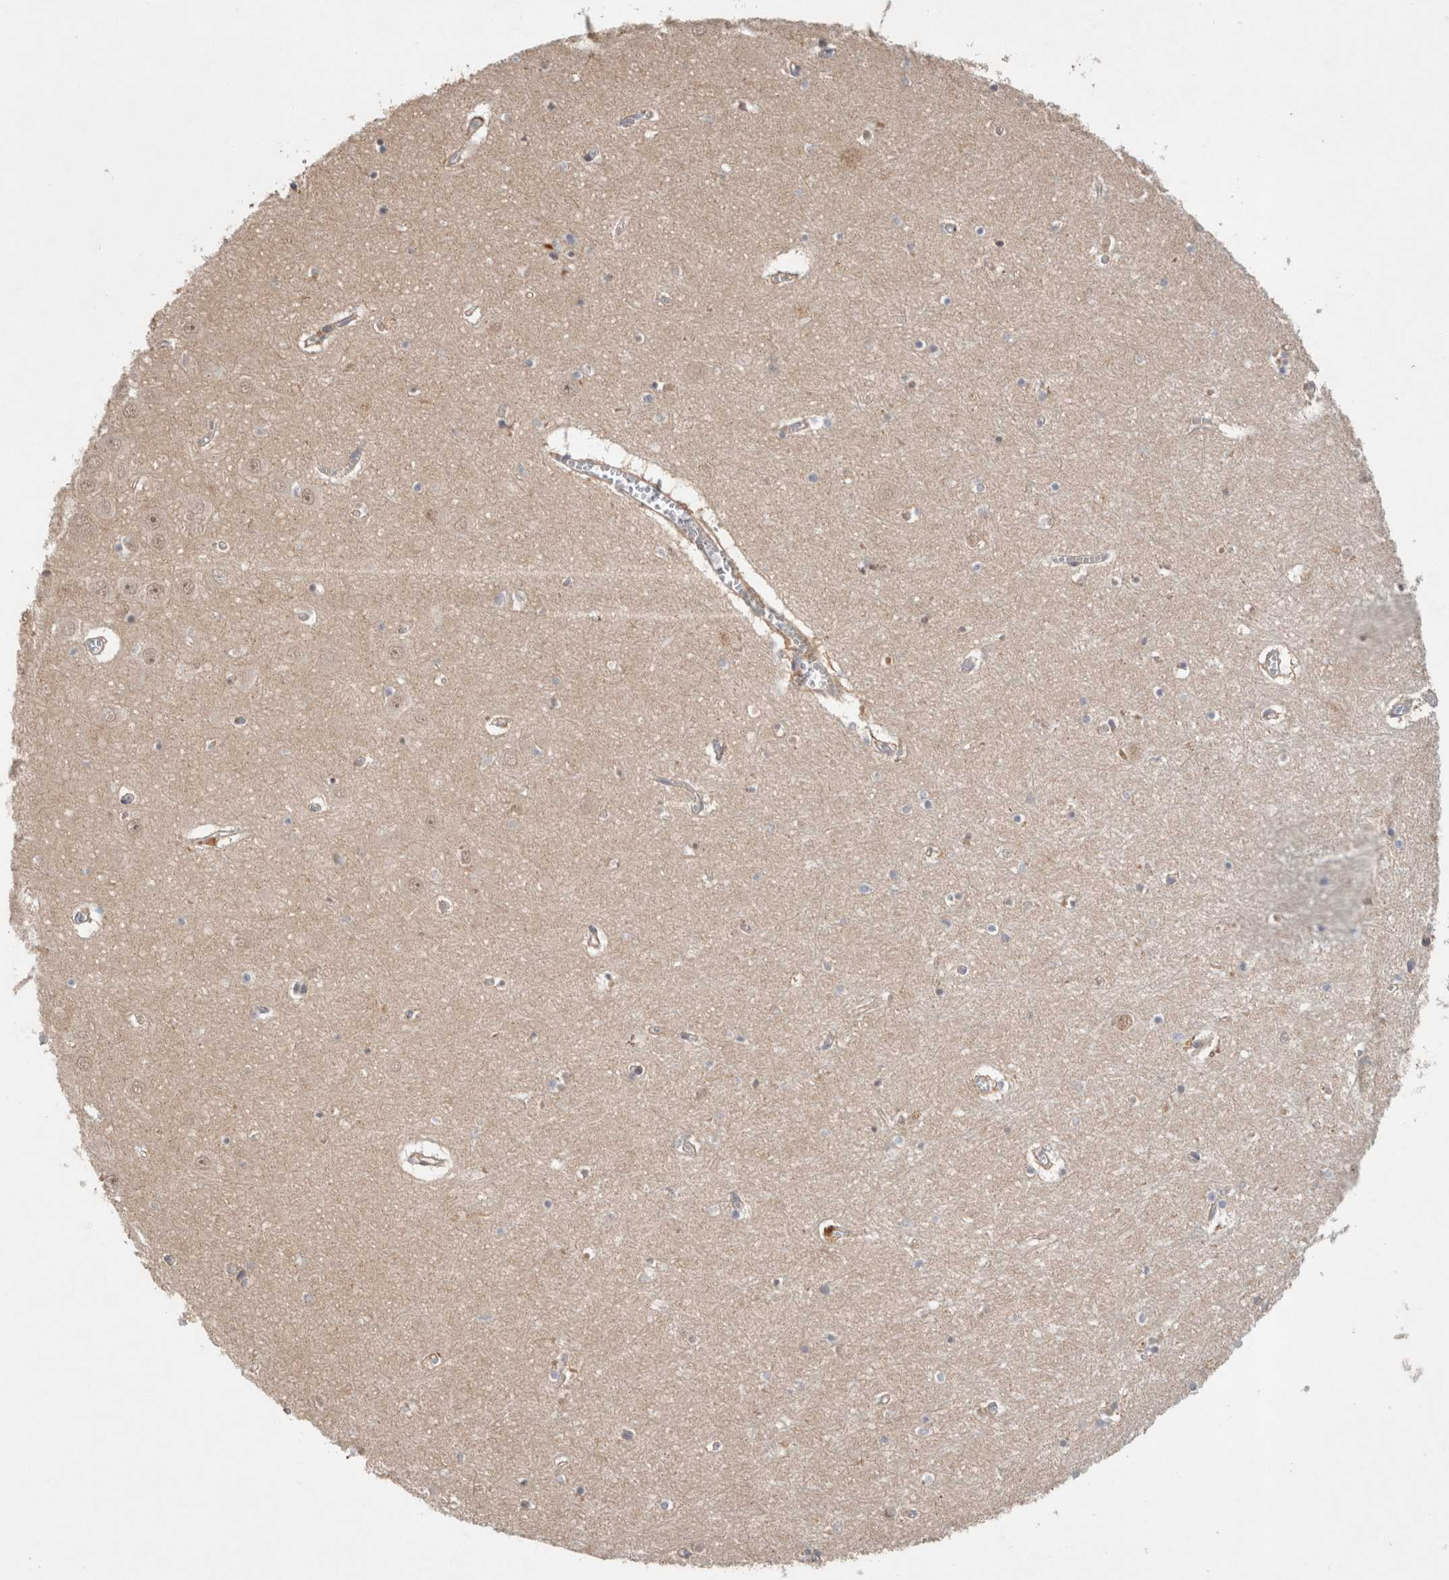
{"staining": {"intensity": "moderate", "quantity": "<25%", "location": "cytoplasmic/membranous"}, "tissue": "hippocampus", "cell_type": "Glial cells", "image_type": "normal", "snomed": [{"axis": "morphology", "description": "Normal tissue, NOS"}, {"axis": "topography", "description": "Hippocampus"}], "caption": "Glial cells demonstrate low levels of moderate cytoplasmic/membranous staining in approximately <25% of cells in benign human hippocampus. The staining was performed using DAB (3,3'-diaminobenzidine), with brown indicating positive protein expression. Nuclei are stained blue with hematoxylin.", "gene": "SYDE2", "patient": {"sex": "male", "age": 70}}